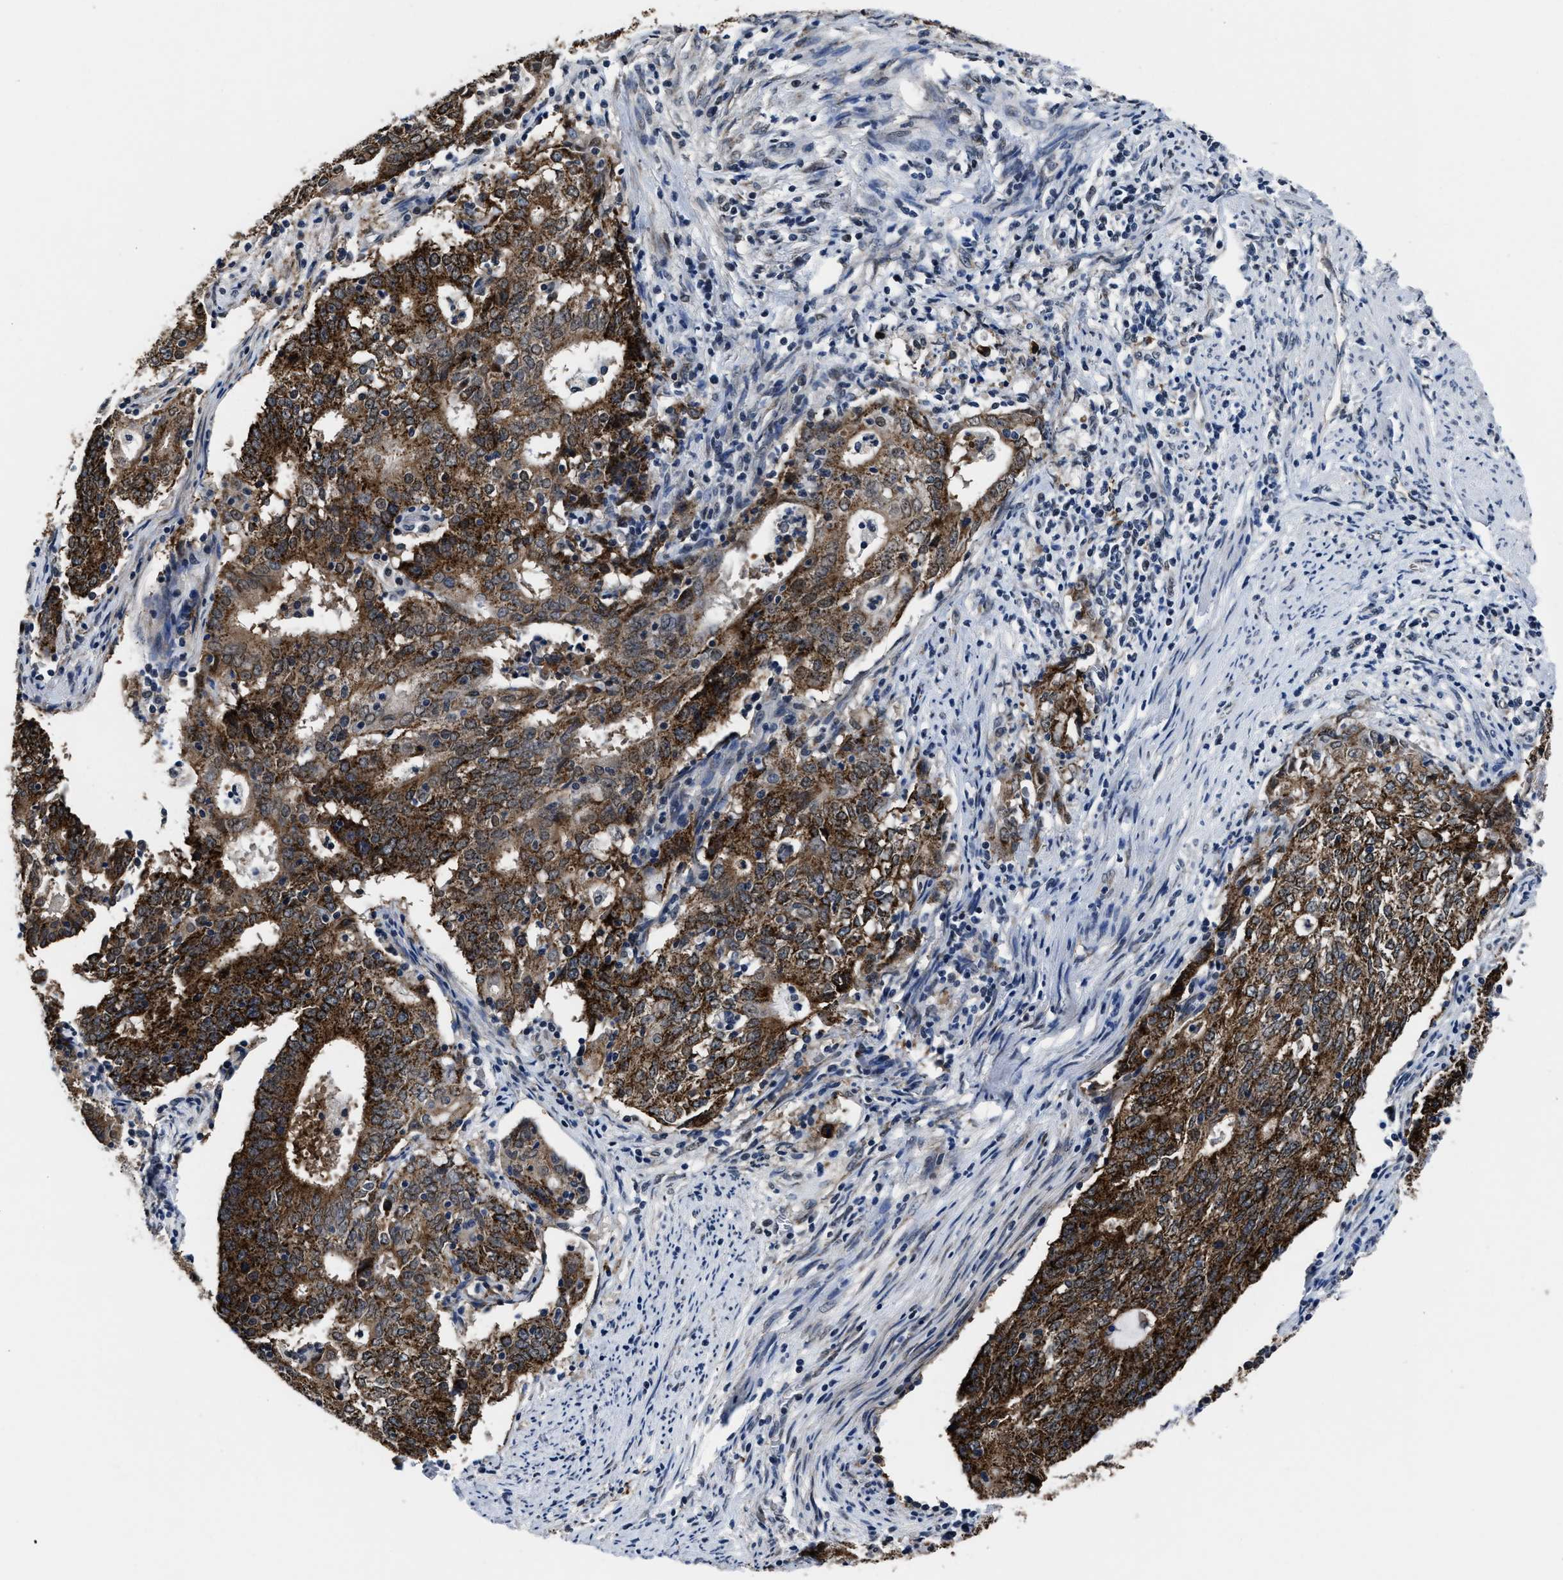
{"staining": {"intensity": "strong", "quantity": ">75%", "location": "cytoplasmic/membranous"}, "tissue": "cervical cancer", "cell_type": "Tumor cells", "image_type": "cancer", "snomed": [{"axis": "morphology", "description": "Adenocarcinoma, NOS"}, {"axis": "topography", "description": "Cervix"}], "caption": "A high-resolution micrograph shows immunohistochemistry (IHC) staining of cervical cancer, which displays strong cytoplasmic/membranous staining in about >75% of tumor cells. (Stains: DAB (3,3'-diaminobenzidine) in brown, nuclei in blue, Microscopy: brightfield microscopy at high magnification).", "gene": "MARCKSL1", "patient": {"sex": "female", "age": 44}}